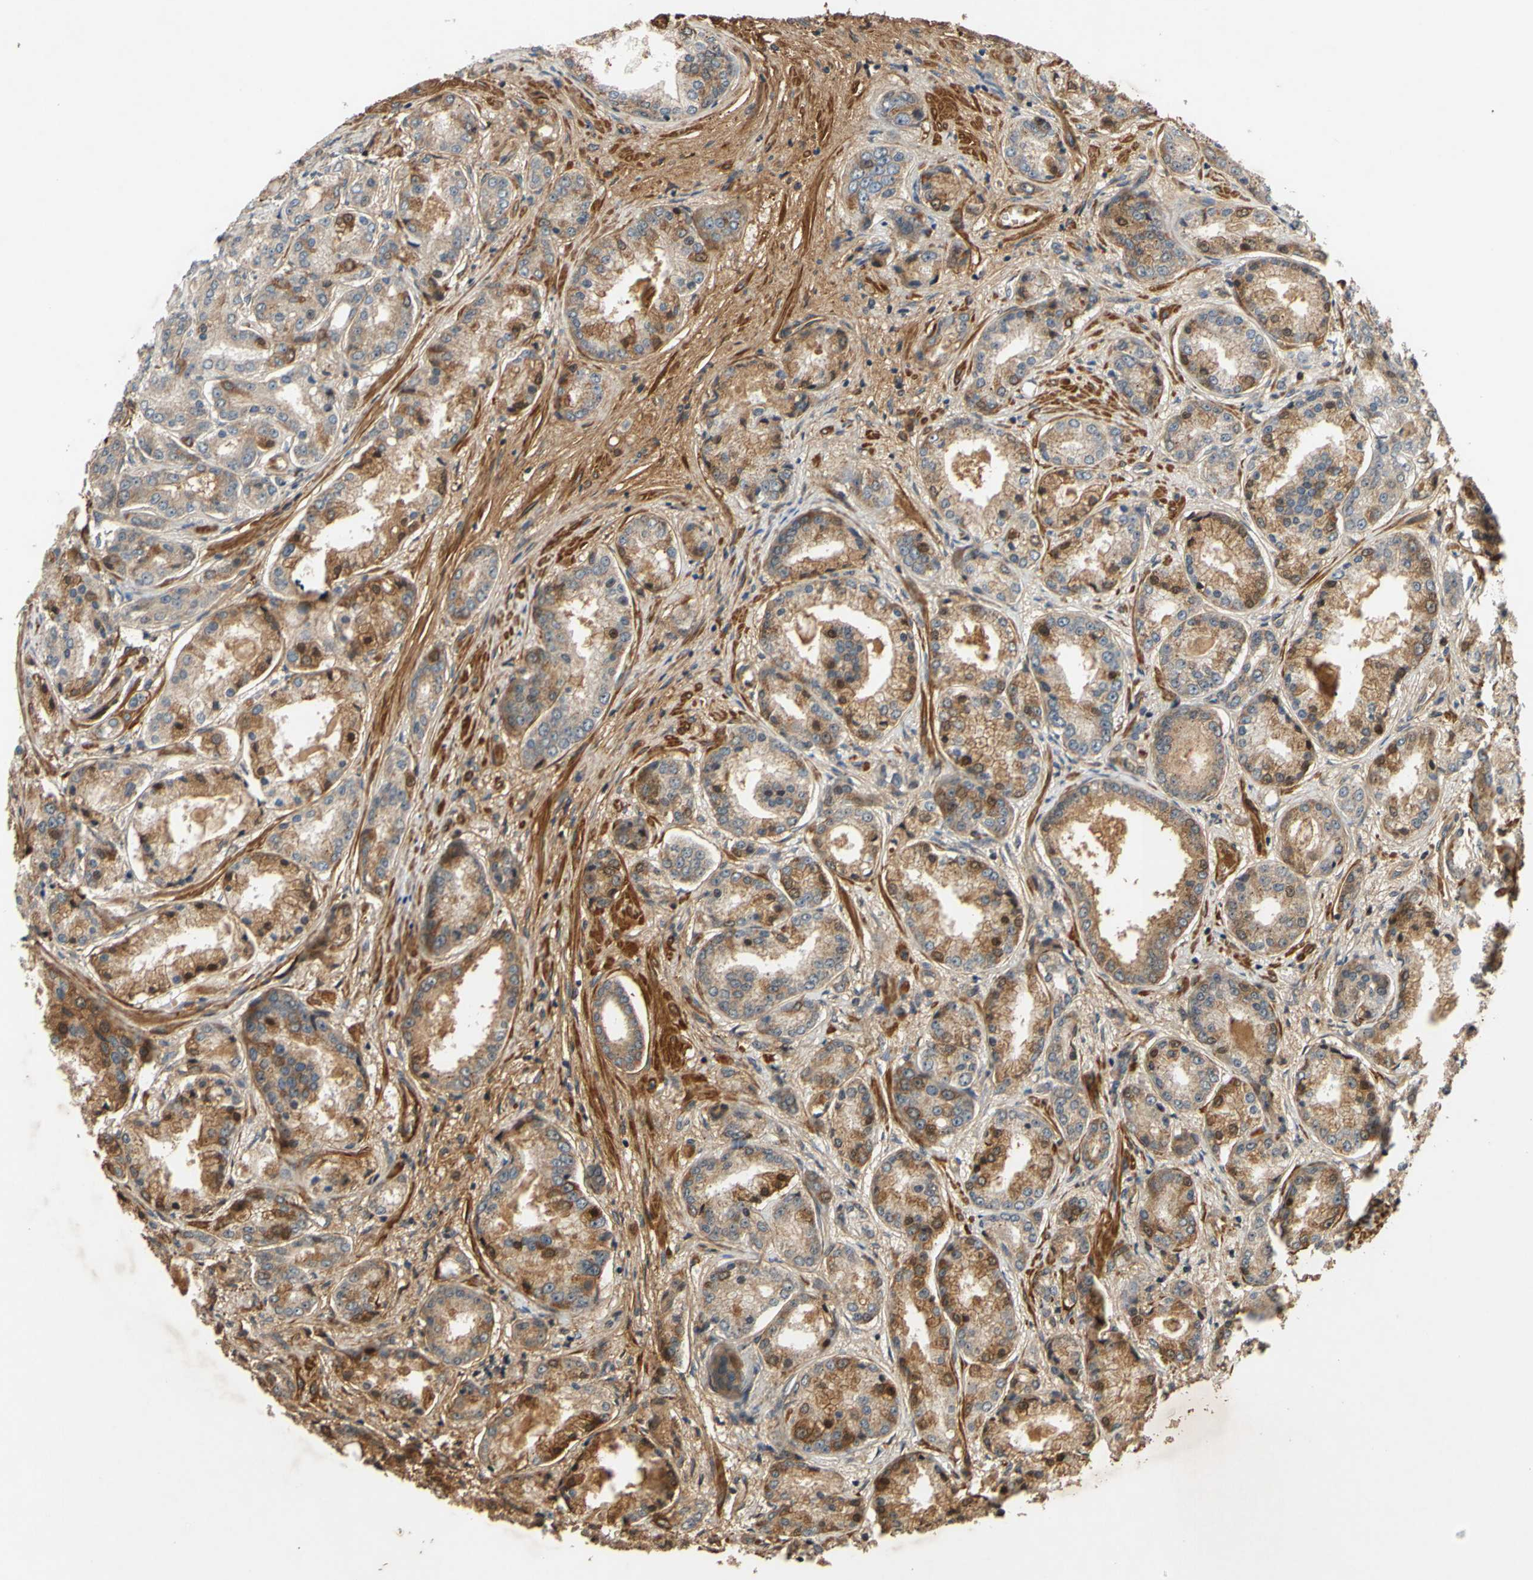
{"staining": {"intensity": "moderate", "quantity": ">75%", "location": "cytoplasmic/membranous"}, "tissue": "prostate cancer", "cell_type": "Tumor cells", "image_type": "cancer", "snomed": [{"axis": "morphology", "description": "Adenocarcinoma, High grade"}, {"axis": "topography", "description": "Prostate"}], "caption": "Tumor cells exhibit moderate cytoplasmic/membranous staining in about >75% of cells in prostate adenocarcinoma (high-grade).", "gene": "PARD6A", "patient": {"sex": "male", "age": 59}}